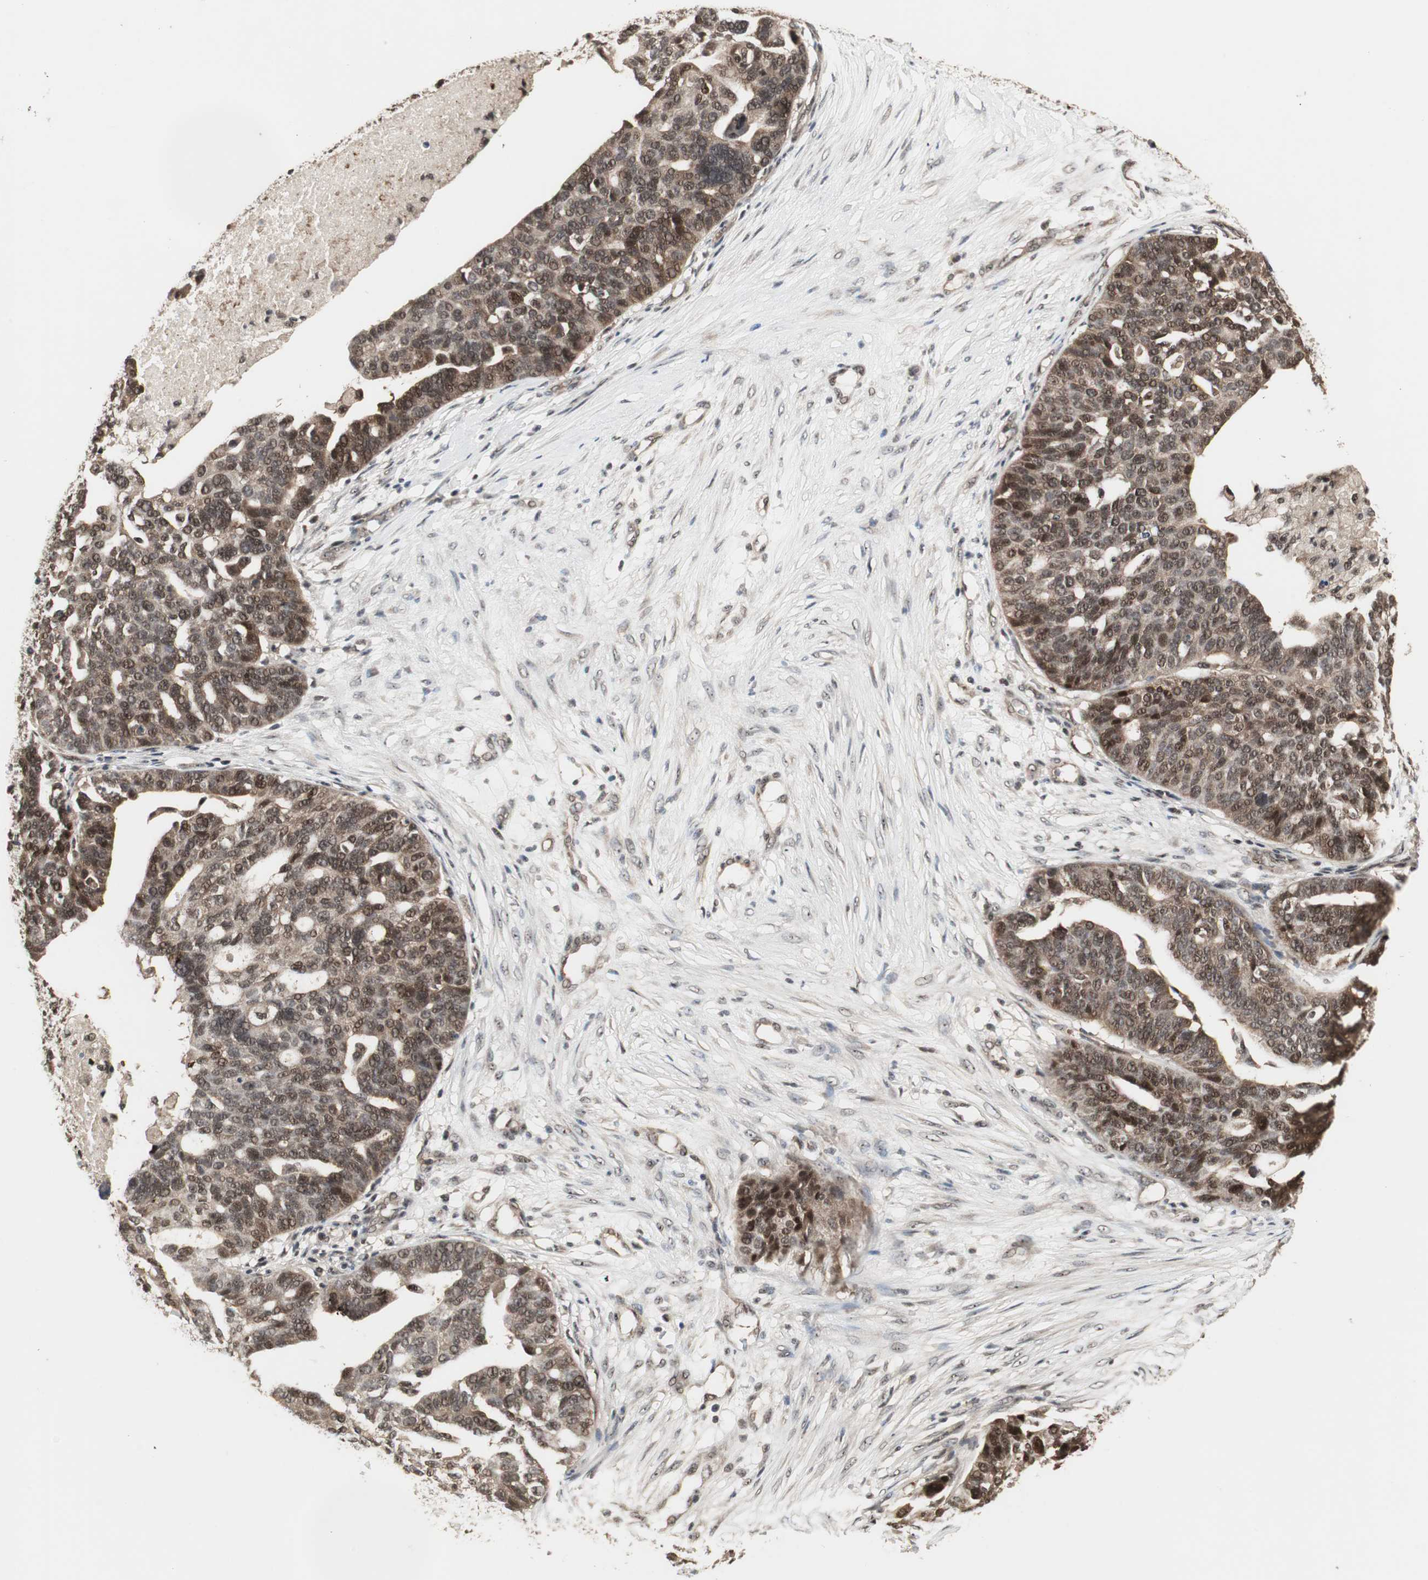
{"staining": {"intensity": "moderate", "quantity": ">75%", "location": "cytoplasmic/membranous,nuclear"}, "tissue": "ovarian cancer", "cell_type": "Tumor cells", "image_type": "cancer", "snomed": [{"axis": "morphology", "description": "Cystadenocarcinoma, serous, NOS"}, {"axis": "topography", "description": "Ovary"}], "caption": "Immunohistochemistry of human ovarian cancer (serous cystadenocarcinoma) displays medium levels of moderate cytoplasmic/membranous and nuclear expression in approximately >75% of tumor cells.", "gene": "CSNK2B", "patient": {"sex": "female", "age": 59}}